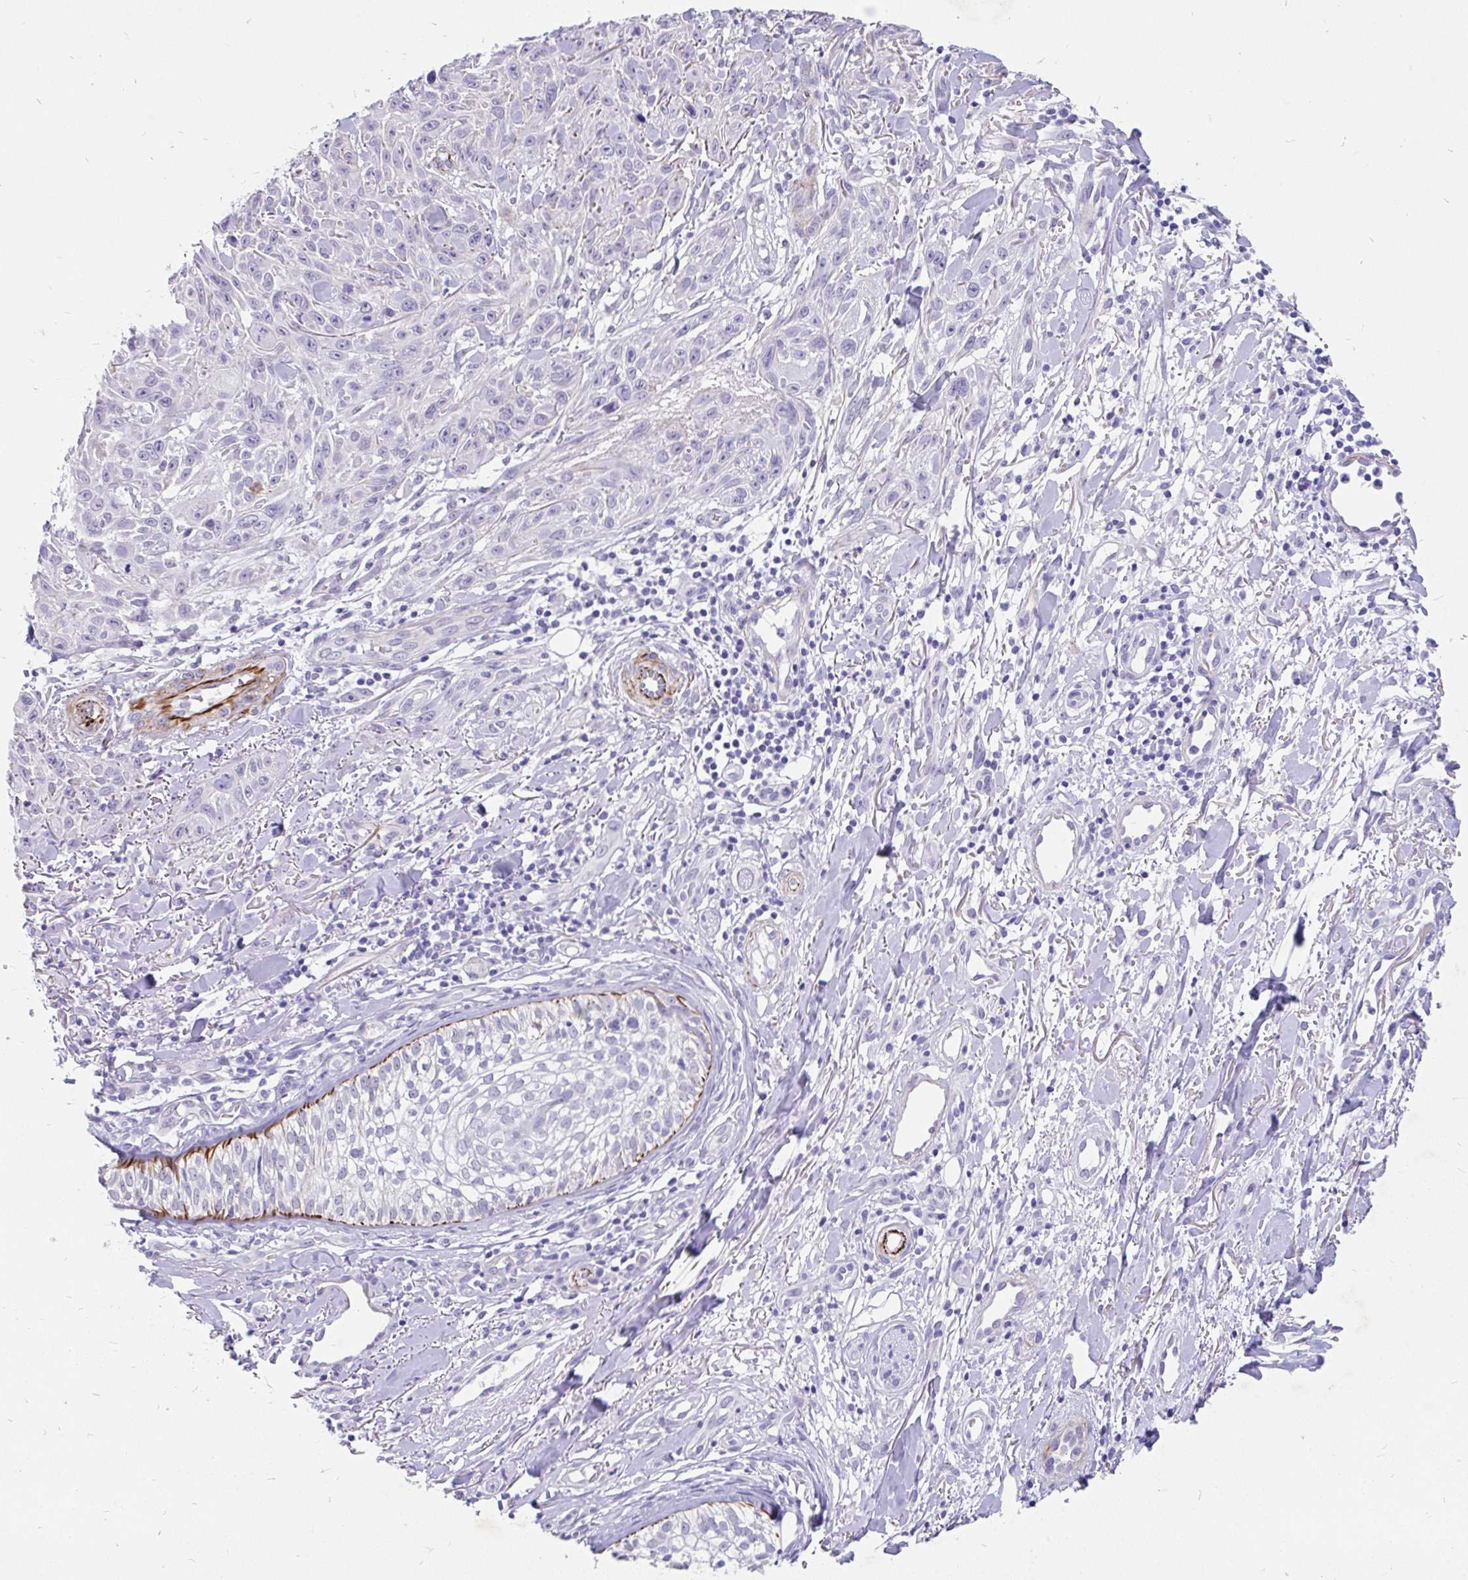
{"staining": {"intensity": "negative", "quantity": "none", "location": "none"}, "tissue": "skin cancer", "cell_type": "Tumor cells", "image_type": "cancer", "snomed": [{"axis": "morphology", "description": "Squamous cell carcinoma, NOS"}, {"axis": "topography", "description": "Skin"}], "caption": "High magnification brightfield microscopy of skin cancer stained with DAB (3,3'-diaminobenzidine) (brown) and counterstained with hematoxylin (blue): tumor cells show no significant staining.", "gene": "EML5", "patient": {"sex": "male", "age": 86}}